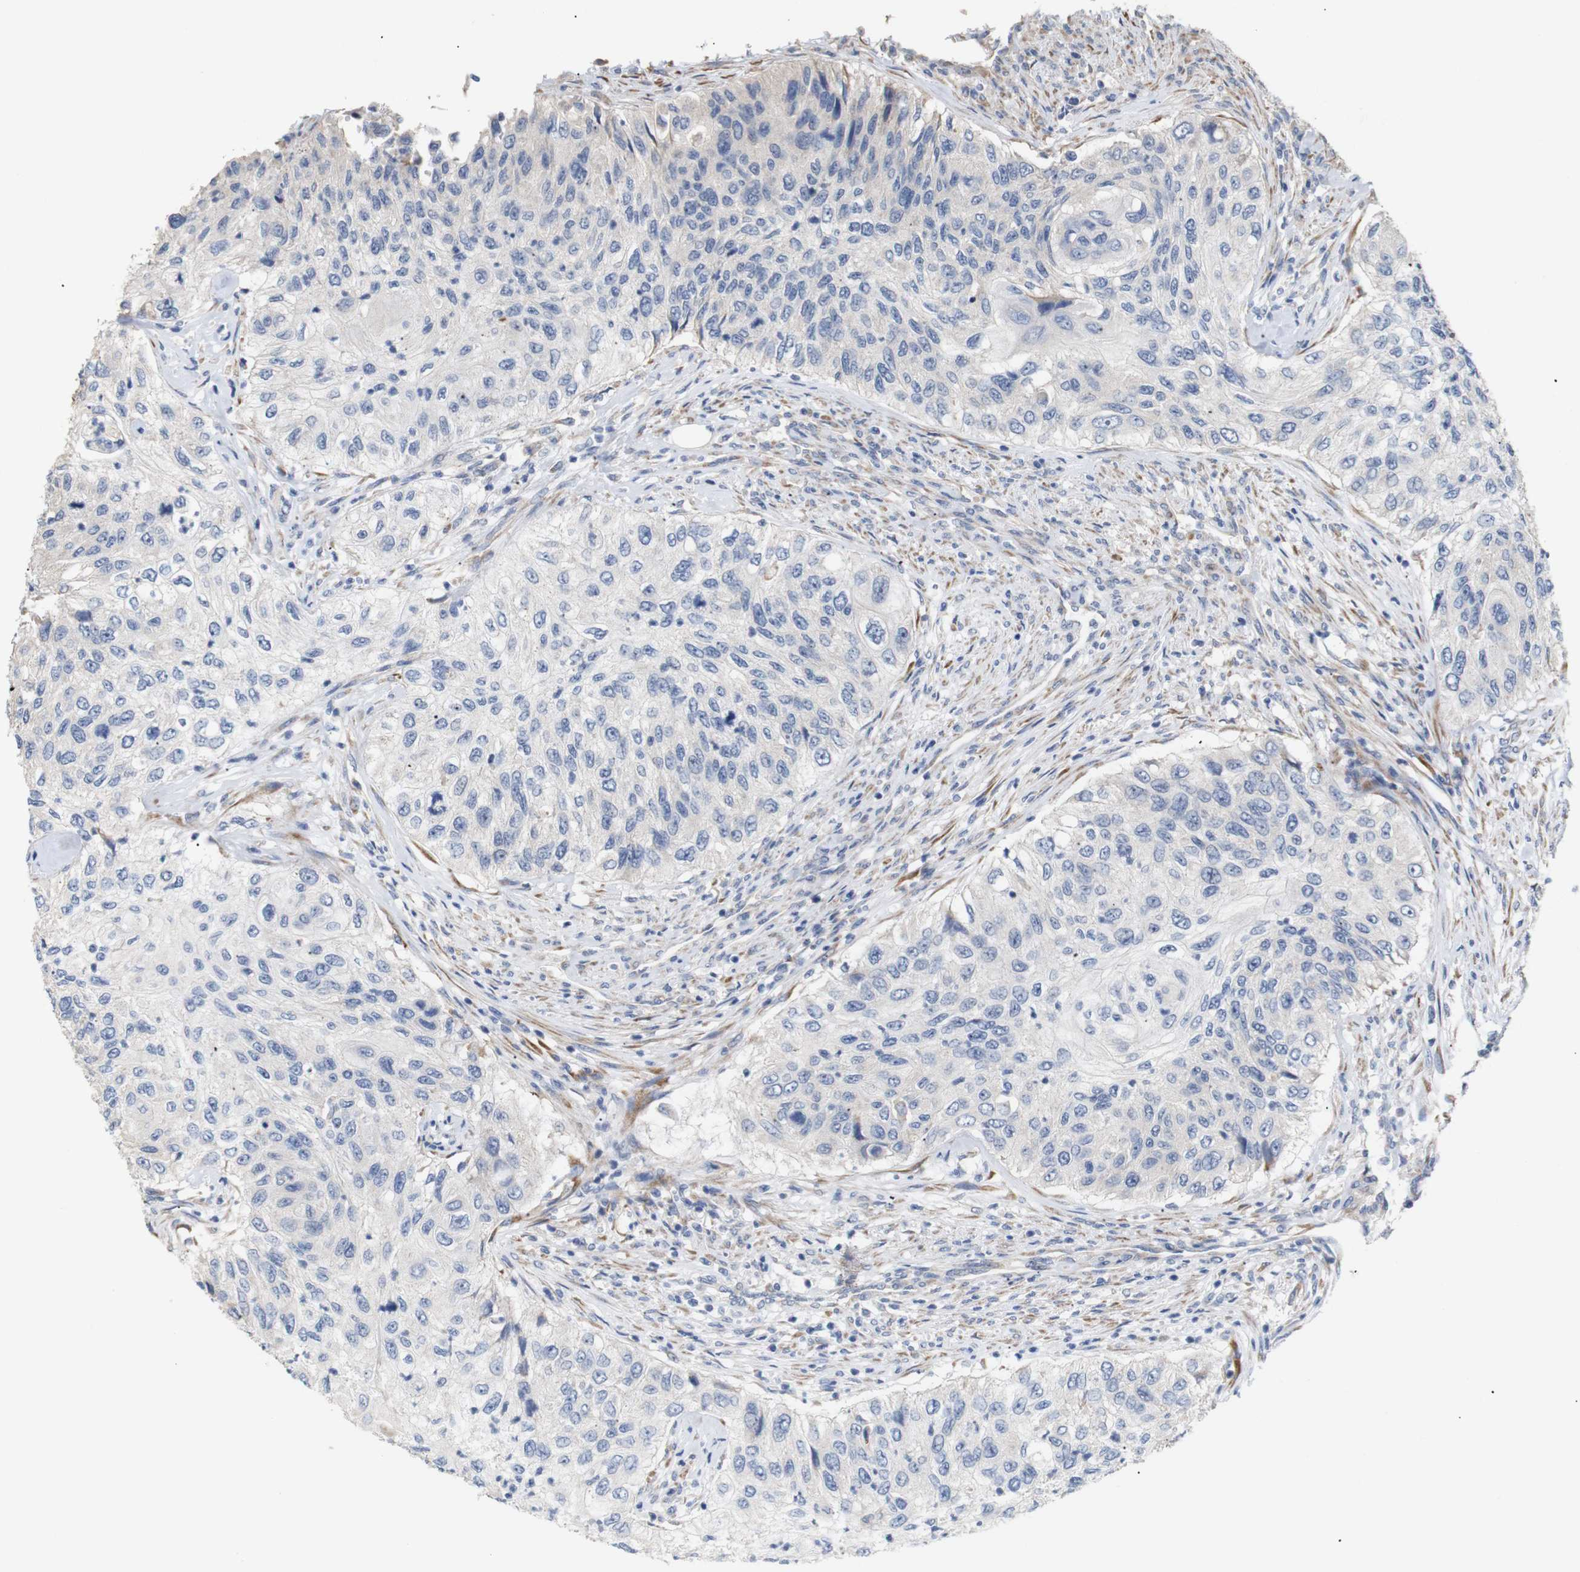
{"staining": {"intensity": "negative", "quantity": "none", "location": "none"}, "tissue": "urothelial cancer", "cell_type": "Tumor cells", "image_type": "cancer", "snomed": [{"axis": "morphology", "description": "Urothelial carcinoma, High grade"}, {"axis": "topography", "description": "Urinary bladder"}], "caption": "A photomicrograph of urothelial cancer stained for a protein demonstrates no brown staining in tumor cells.", "gene": "TRIM5", "patient": {"sex": "female", "age": 60}}